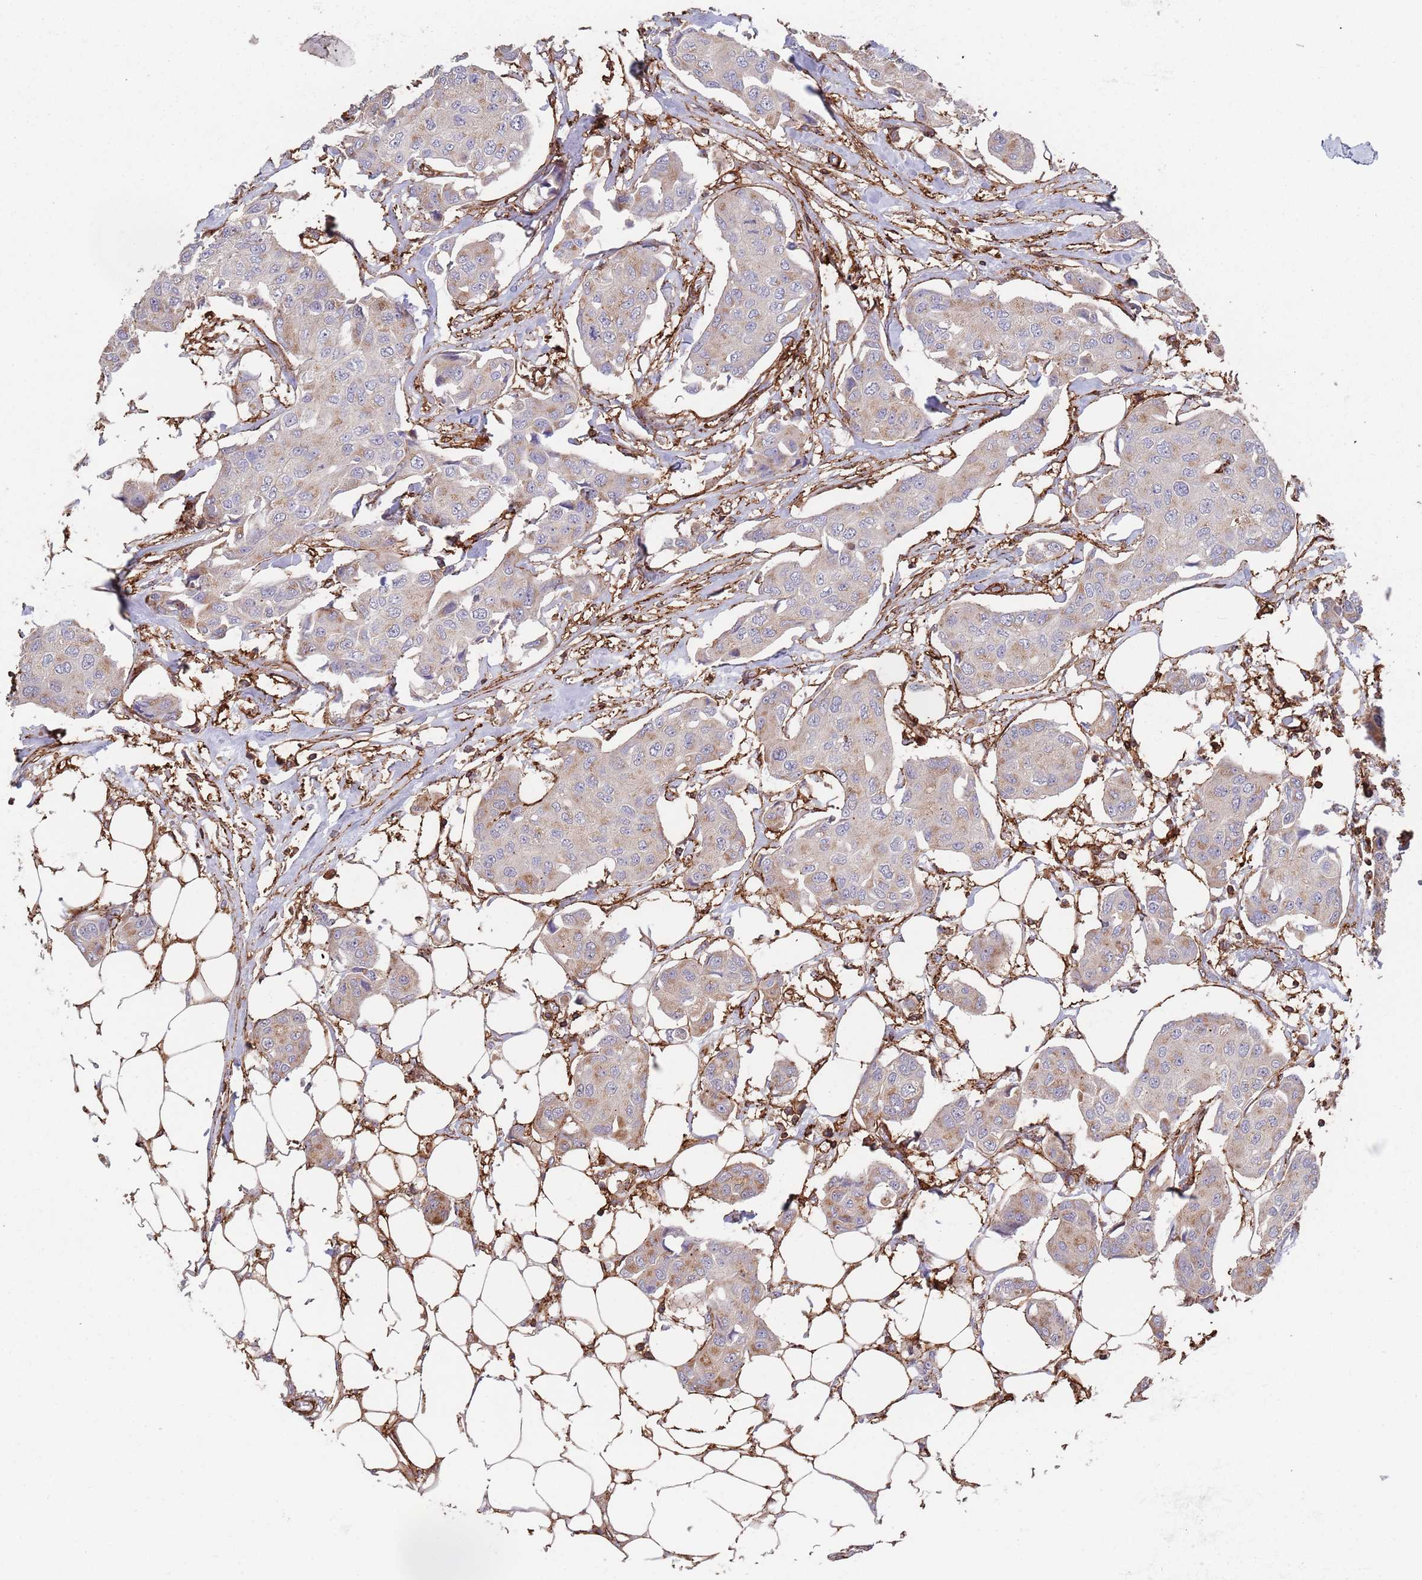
{"staining": {"intensity": "weak", "quantity": "<25%", "location": "cytoplasmic/membranous"}, "tissue": "breast cancer", "cell_type": "Tumor cells", "image_type": "cancer", "snomed": [{"axis": "morphology", "description": "Duct carcinoma"}, {"axis": "topography", "description": "Breast"}, {"axis": "topography", "description": "Lymph node"}], "caption": "An immunohistochemistry (IHC) image of breast cancer (invasive ductal carcinoma) is shown. There is no staining in tumor cells of breast cancer (invasive ductal carcinoma).", "gene": "RNF144A", "patient": {"sex": "female", "age": 80}}